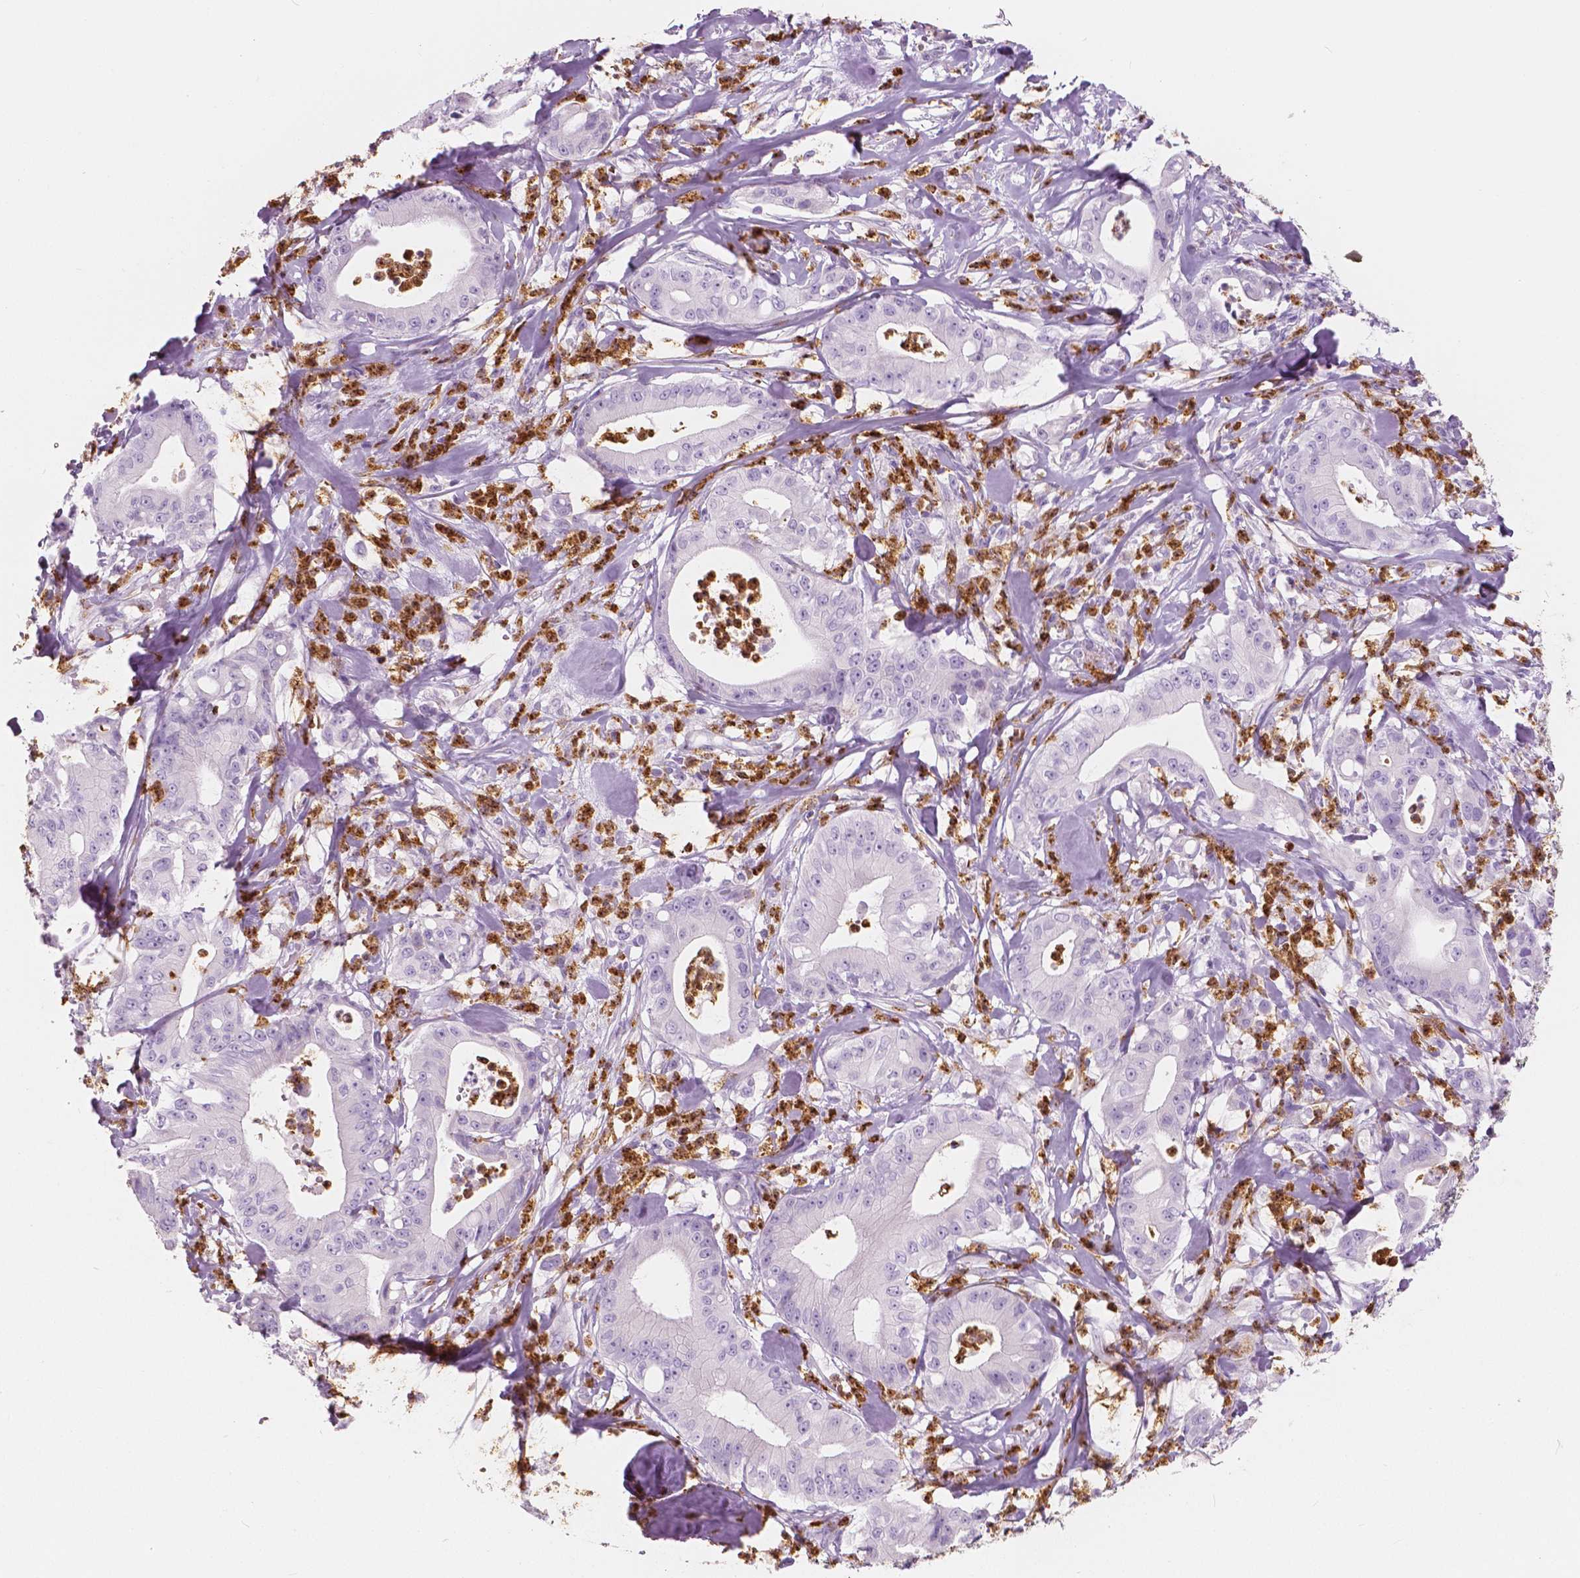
{"staining": {"intensity": "negative", "quantity": "none", "location": "none"}, "tissue": "pancreatic cancer", "cell_type": "Tumor cells", "image_type": "cancer", "snomed": [{"axis": "morphology", "description": "Adenocarcinoma, NOS"}, {"axis": "topography", "description": "Pancreas"}], "caption": "IHC of human pancreatic cancer demonstrates no positivity in tumor cells. (Stains: DAB (3,3'-diaminobenzidine) immunohistochemistry (IHC) with hematoxylin counter stain, Microscopy: brightfield microscopy at high magnification).", "gene": "CXCR2", "patient": {"sex": "male", "age": 71}}